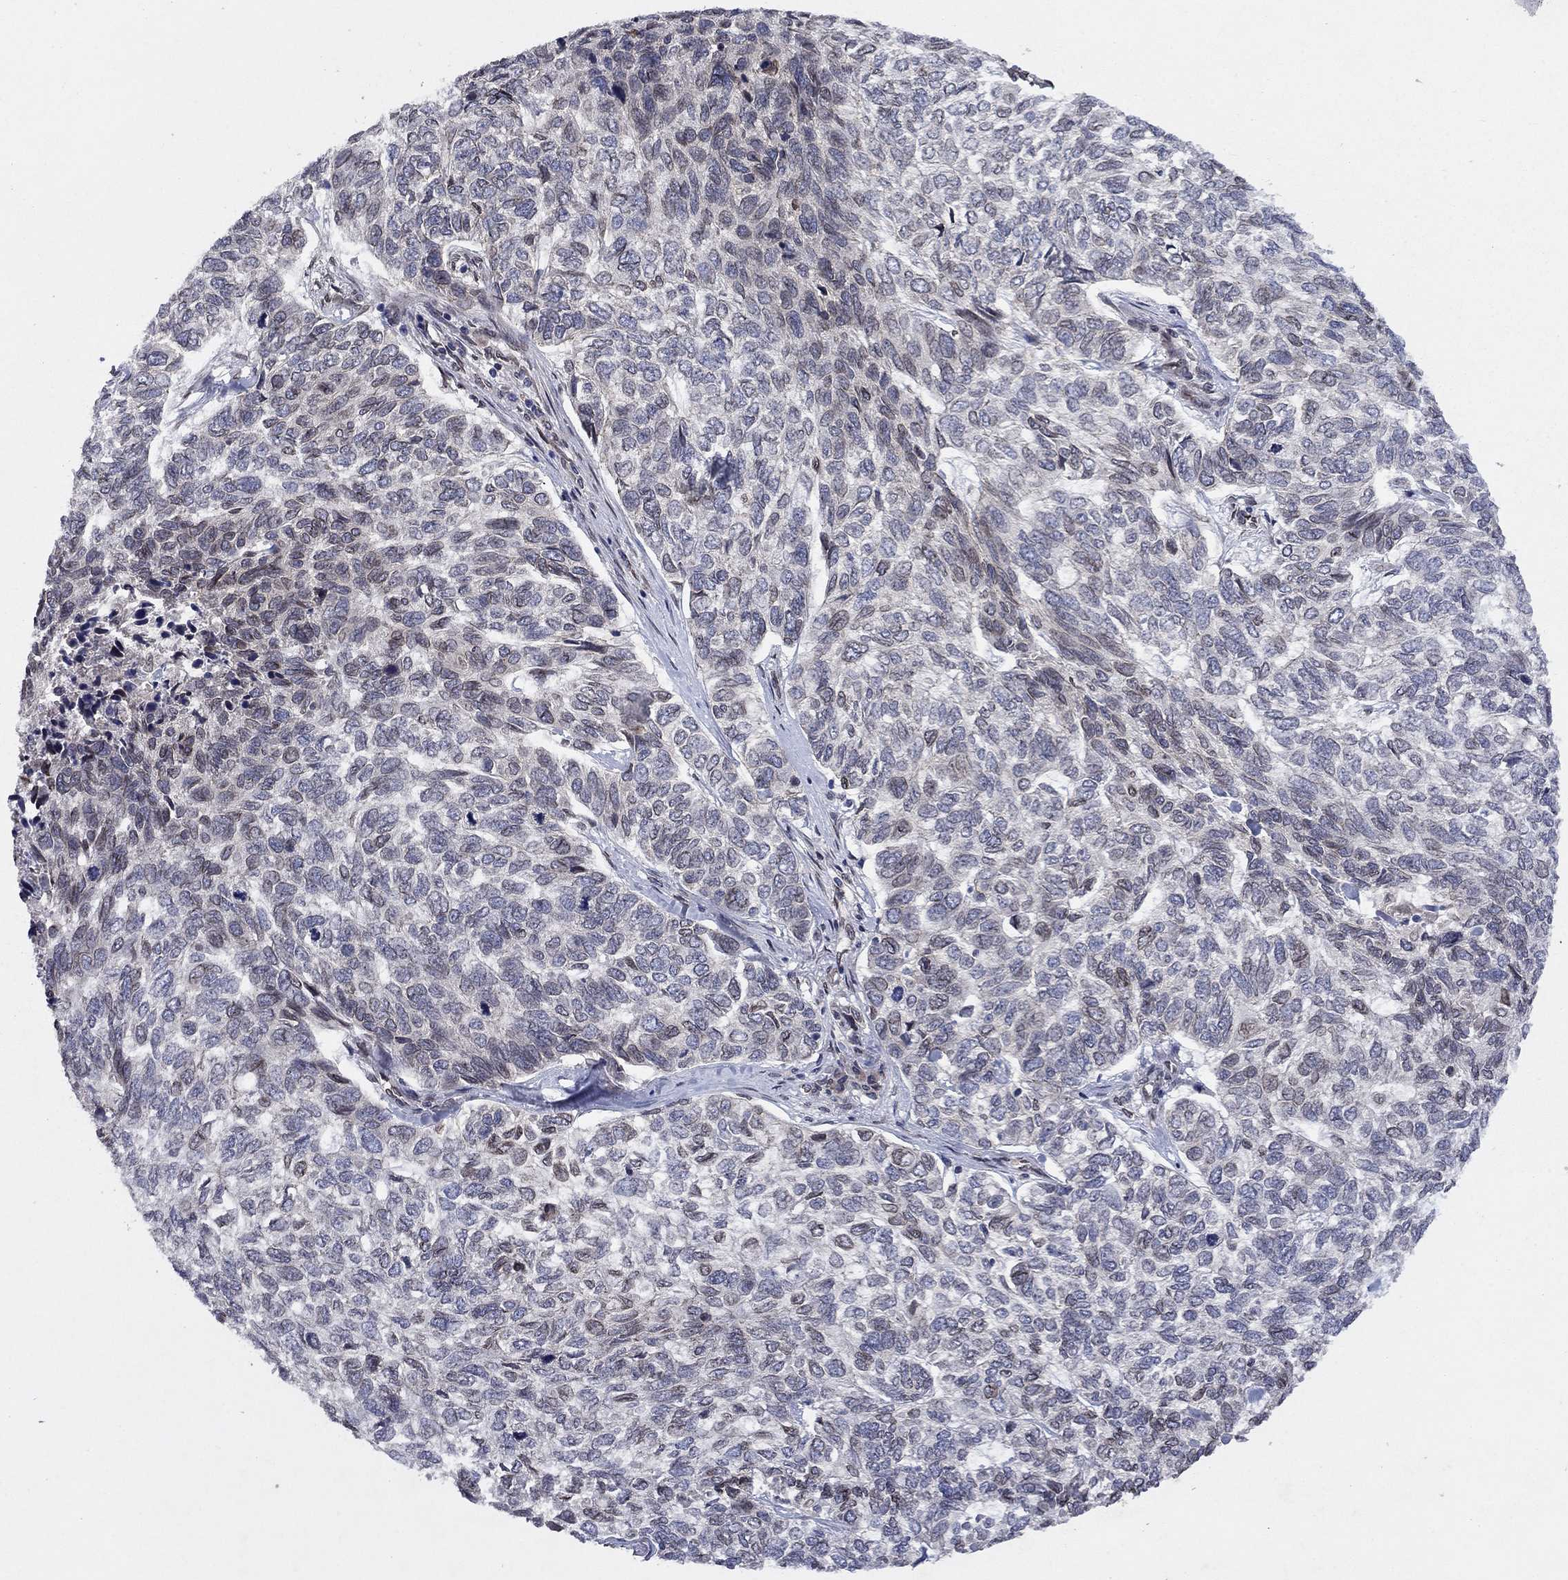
{"staining": {"intensity": "negative", "quantity": "none", "location": "none"}, "tissue": "skin cancer", "cell_type": "Tumor cells", "image_type": "cancer", "snomed": [{"axis": "morphology", "description": "Basal cell carcinoma"}, {"axis": "topography", "description": "Skin"}], "caption": "This is an immunohistochemistry (IHC) photomicrograph of human skin cancer. There is no staining in tumor cells.", "gene": "EMC9", "patient": {"sex": "female", "age": 65}}